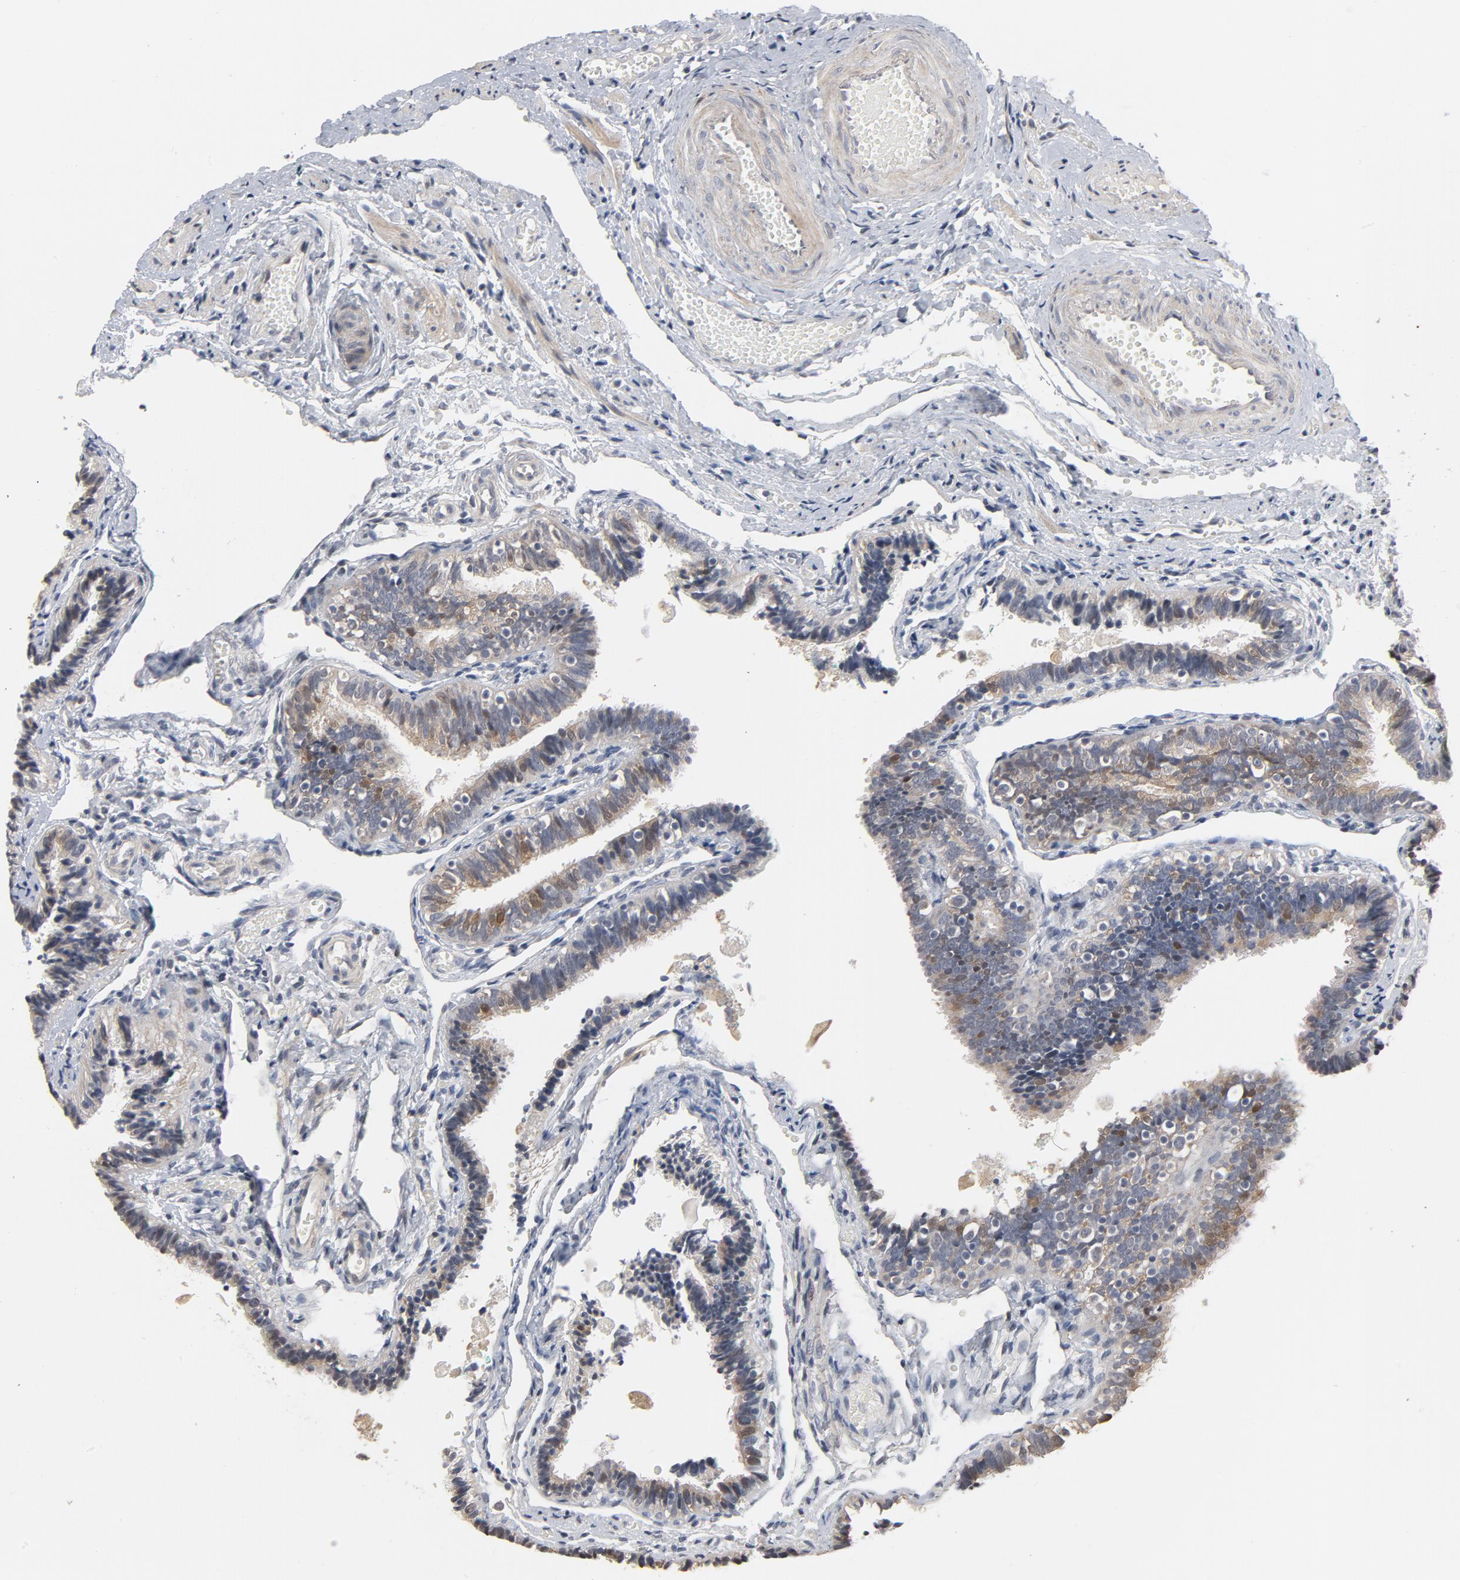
{"staining": {"intensity": "moderate", "quantity": "<25%", "location": "cytoplasmic/membranous,nuclear"}, "tissue": "fallopian tube", "cell_type": "Glandular cells", "image_type": "normal", "snomed": [{"axis": "morphology", "description": "Normal tissue, NOS"}, {"axis": "topography", "description": "Fallopian tube"}], "caption": "Unremarkable fallopian tube displays moderate cytoplasmic/membranous,nuclear staining in approximately <25% of glandular cells, visualized by immunohistochemistry.", "gene": "PPP1R1B", "patient": {"sex": "female", "age": 46}}